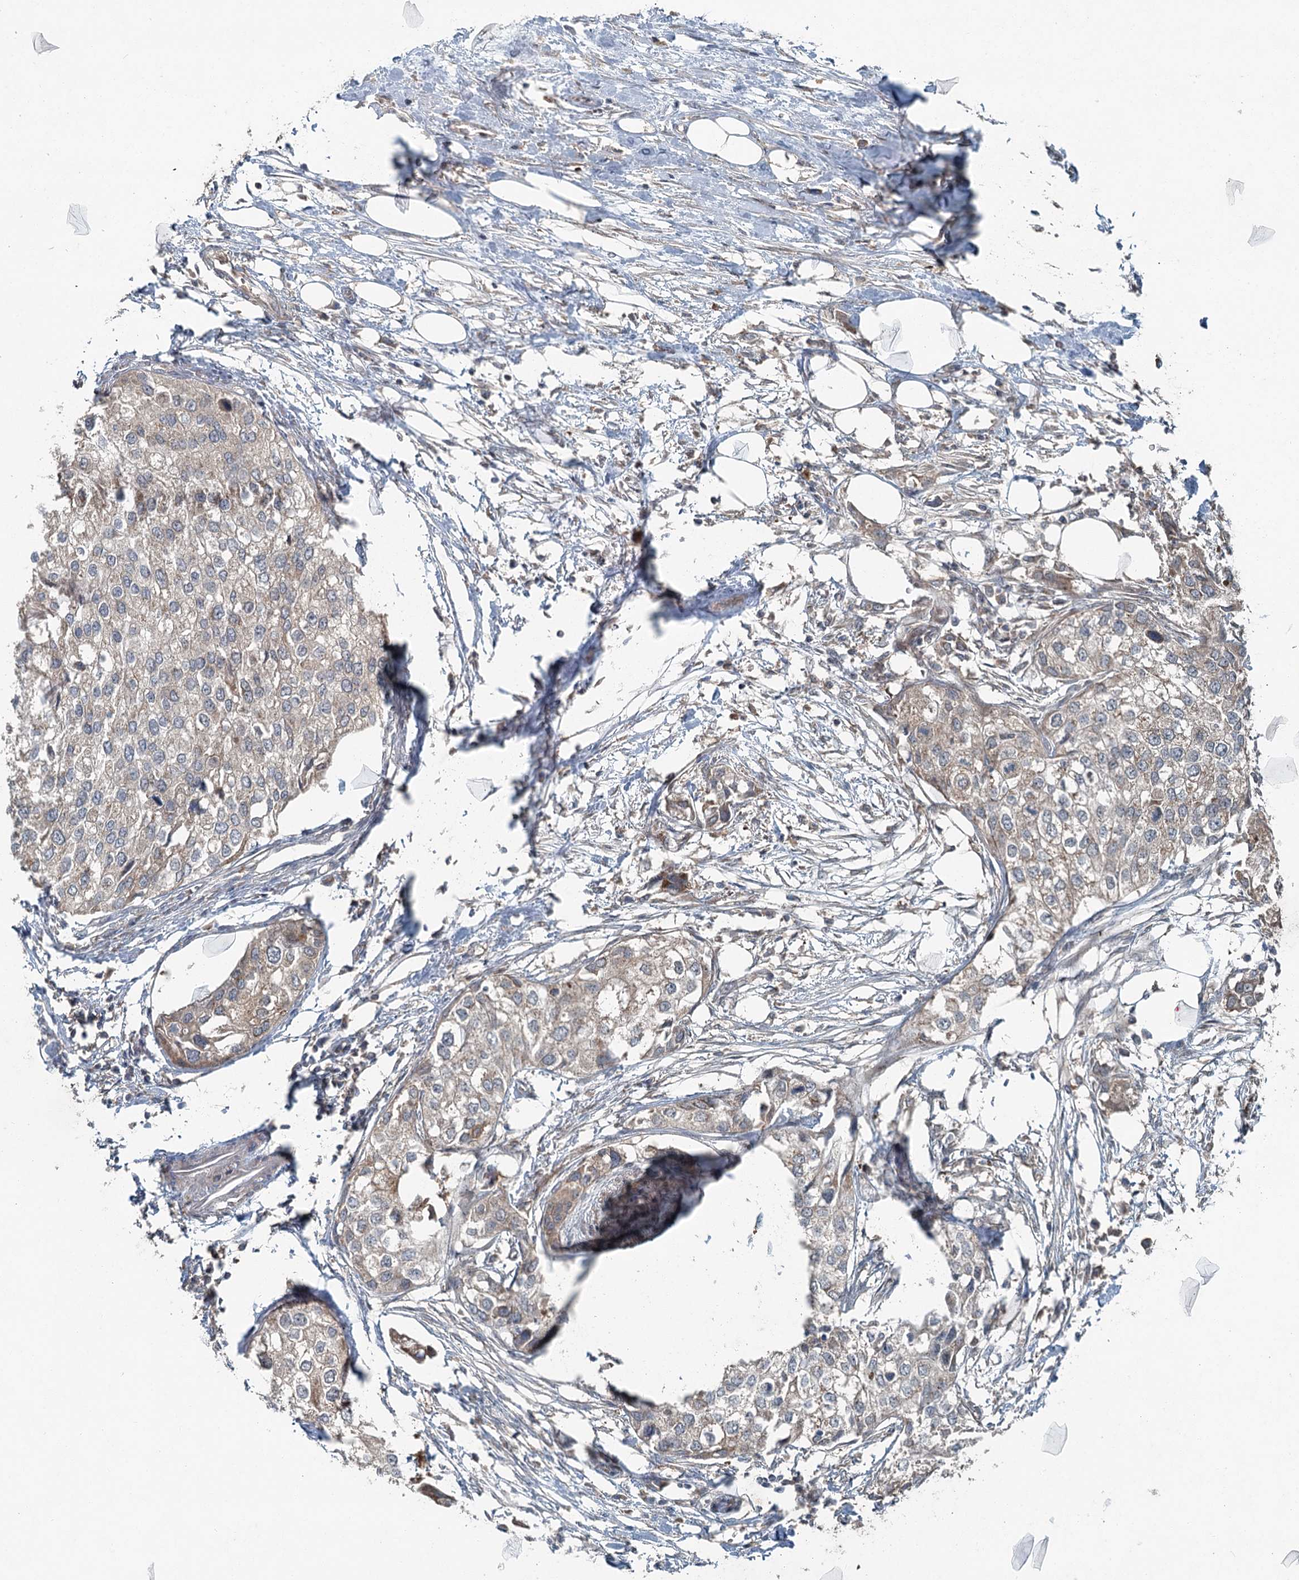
{"staining": {"intensity": "weak", "quantity": "25%-75%", "location": "cytoplasmic/membranous"}, "tissue": "urothelial cancer", "cell_type": "Tumor cells", "image_type": "cancer", "snomed": [{"axis": "morphology", "description": "Urothelial carcinoma, High grade"}, {"axis": "topography", "description": "Urinary bladder"}], "caption": "Human urothelial cancer stained for a protein (brown) shows weak cytoplasmic/membranous positive staining in about 25%-75% of tumor cells.", "gene": "SKIC3", "patient": {"sex": "male", "age": 64}}